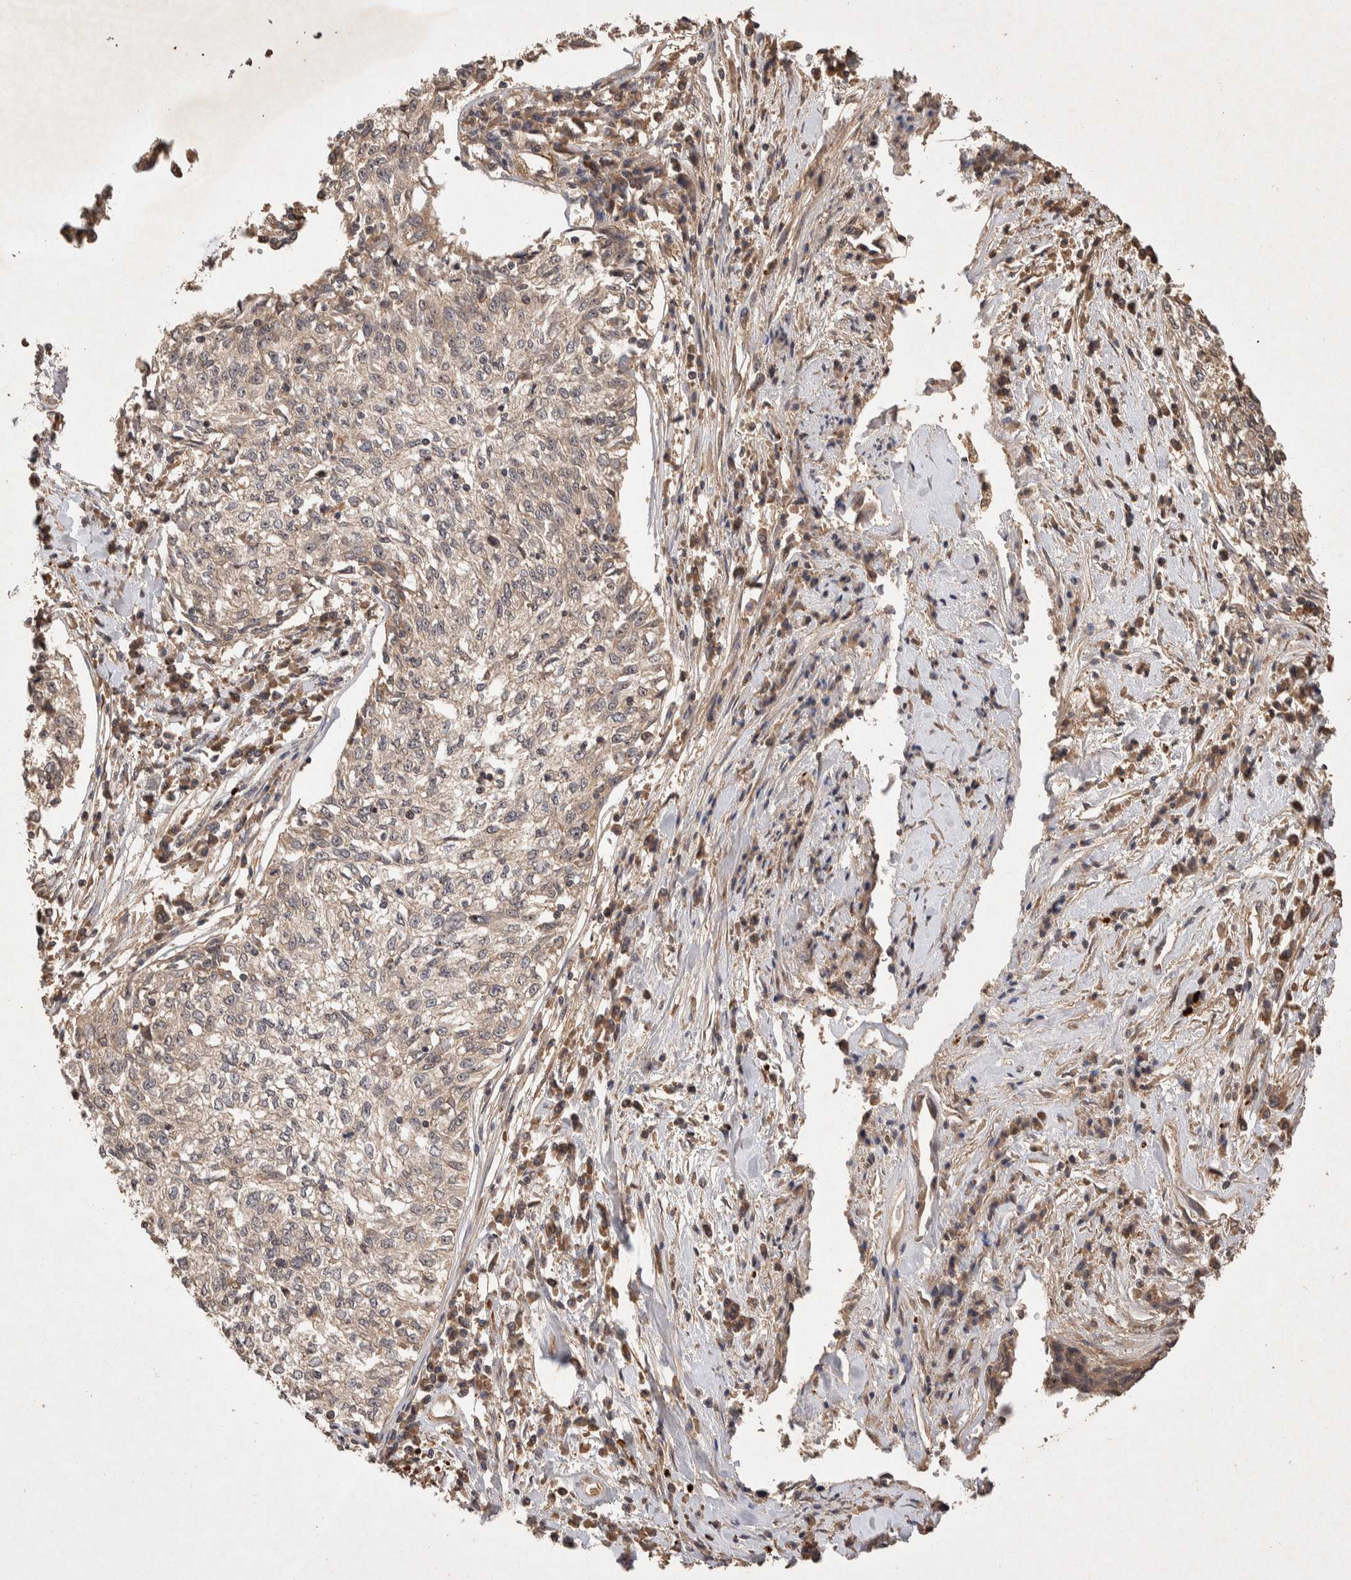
{"staining": {"intensity": "weak", "quantity": "<25%", "location": "cytoplasmic/membranous"}, "tissue": "cervical cancer", "cell_type": "Tumor cells", "image_type": "cancer", "snomed": [{"axis": "morphology", "description": "Squamous cell carcinoma, NOS"}, {"axis": "topography", "description": "Cervix"}], "caption": "There is no significant positivity in tumor cells of cervical squamous cell carcinoma.", "gene": "NSMAF", "patient": {"sex": "female", "age": 57}}